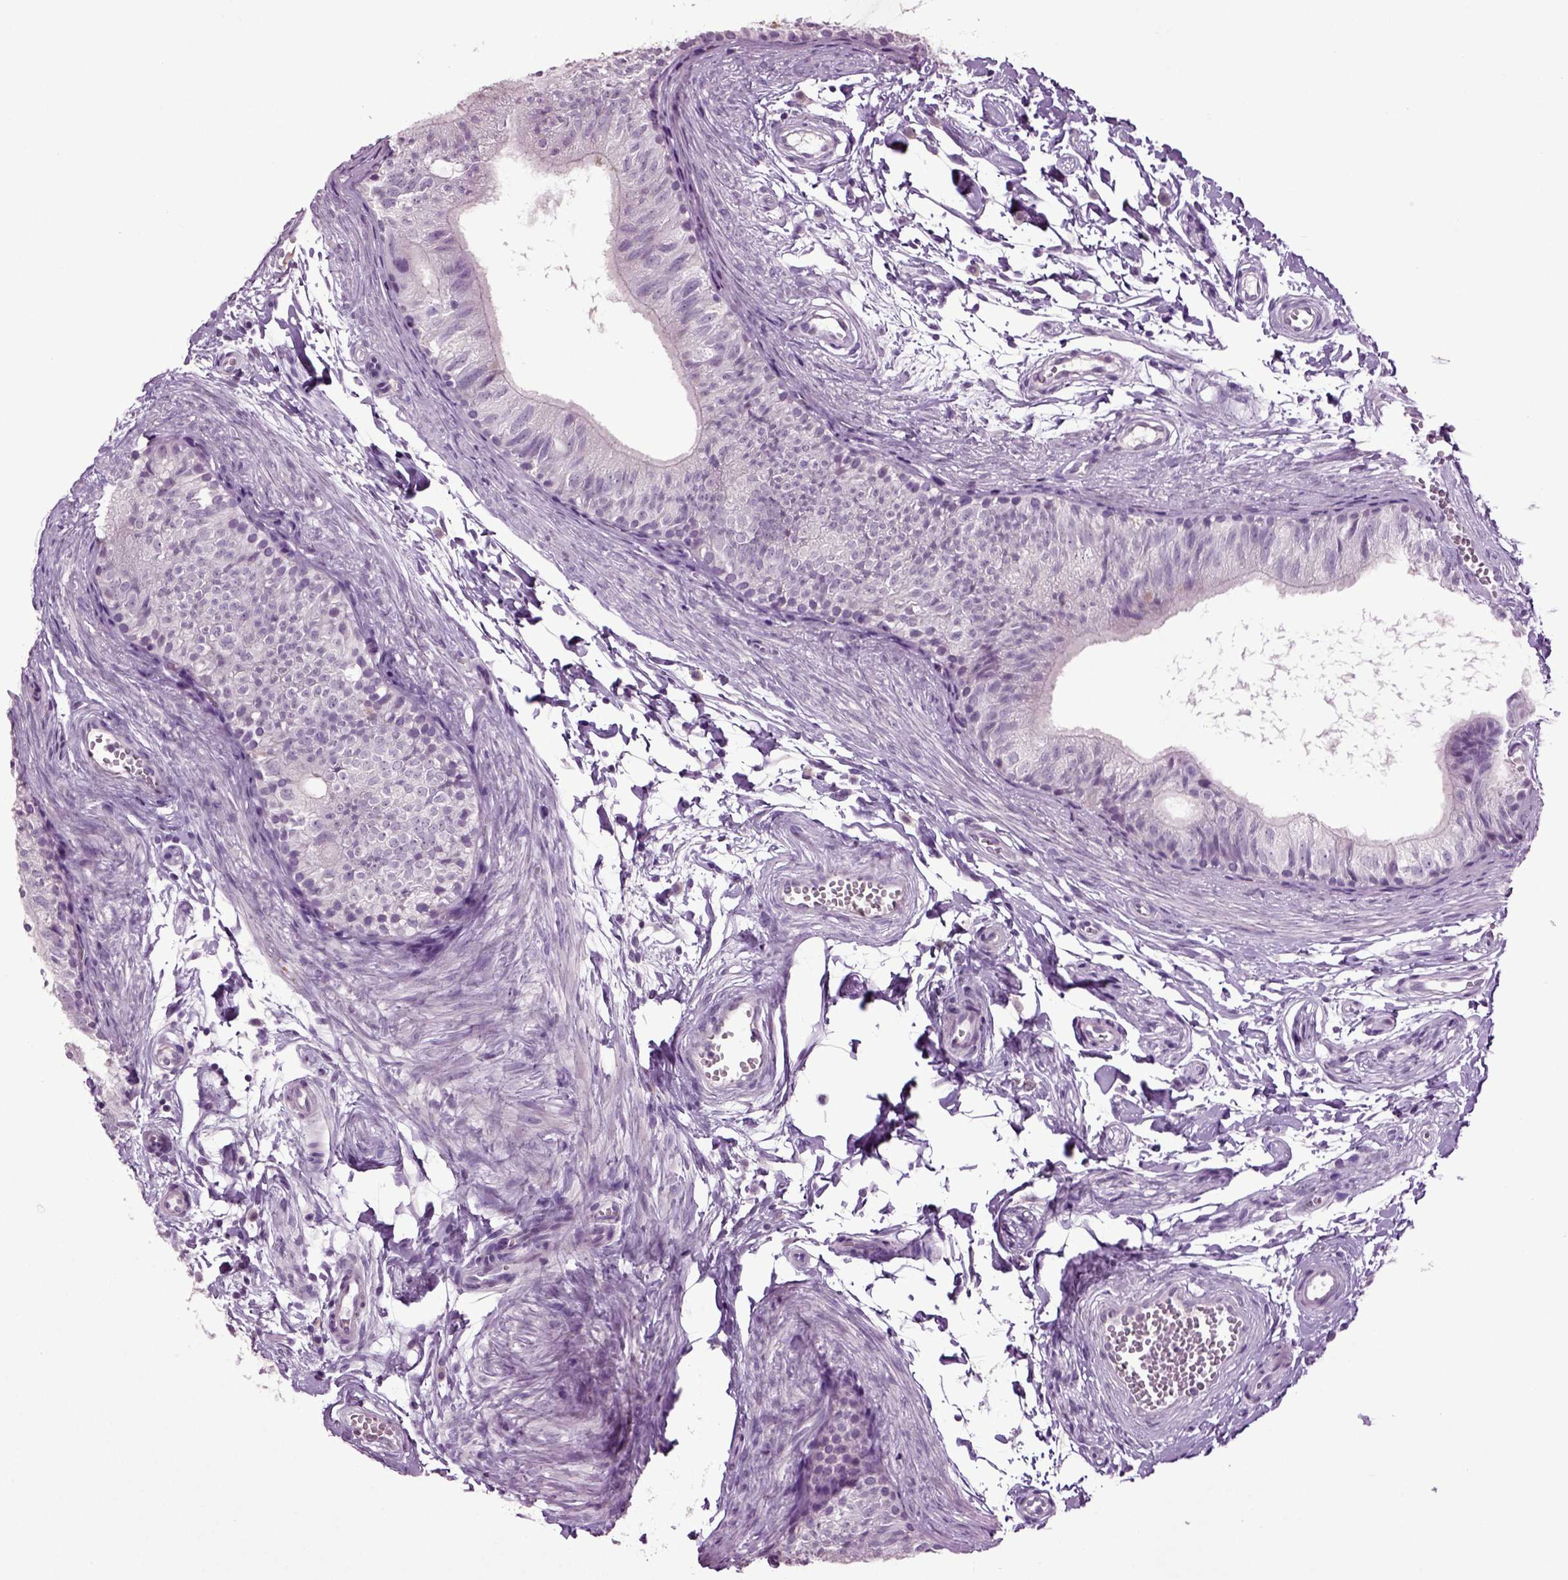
{"staining": {"intensity": "negative", "quantity": "none", "location": "none"}, "tissue": "epididymis", "cell_type": "Glandular cells", "image_type": "normal", "snomed": [{"axis": "morphology", "description": "Normal tissue, NOS"}, {"axis": "topography", "description": "Epididymis"}], "caption": "A high-resolution photomicrograph shows immunohistochemistry (IHC) staining of unremarkable epididymis, which shows no significant positivity in glandular cells. (Stains: DAB (3,3'-diaminobenzidine) IHC with hematoxylin counter stain, Microscopy: brightfield microscopy at high magnification).", "gene": "SLC17A6", "patient": {"sex": "male", "age": 22}}